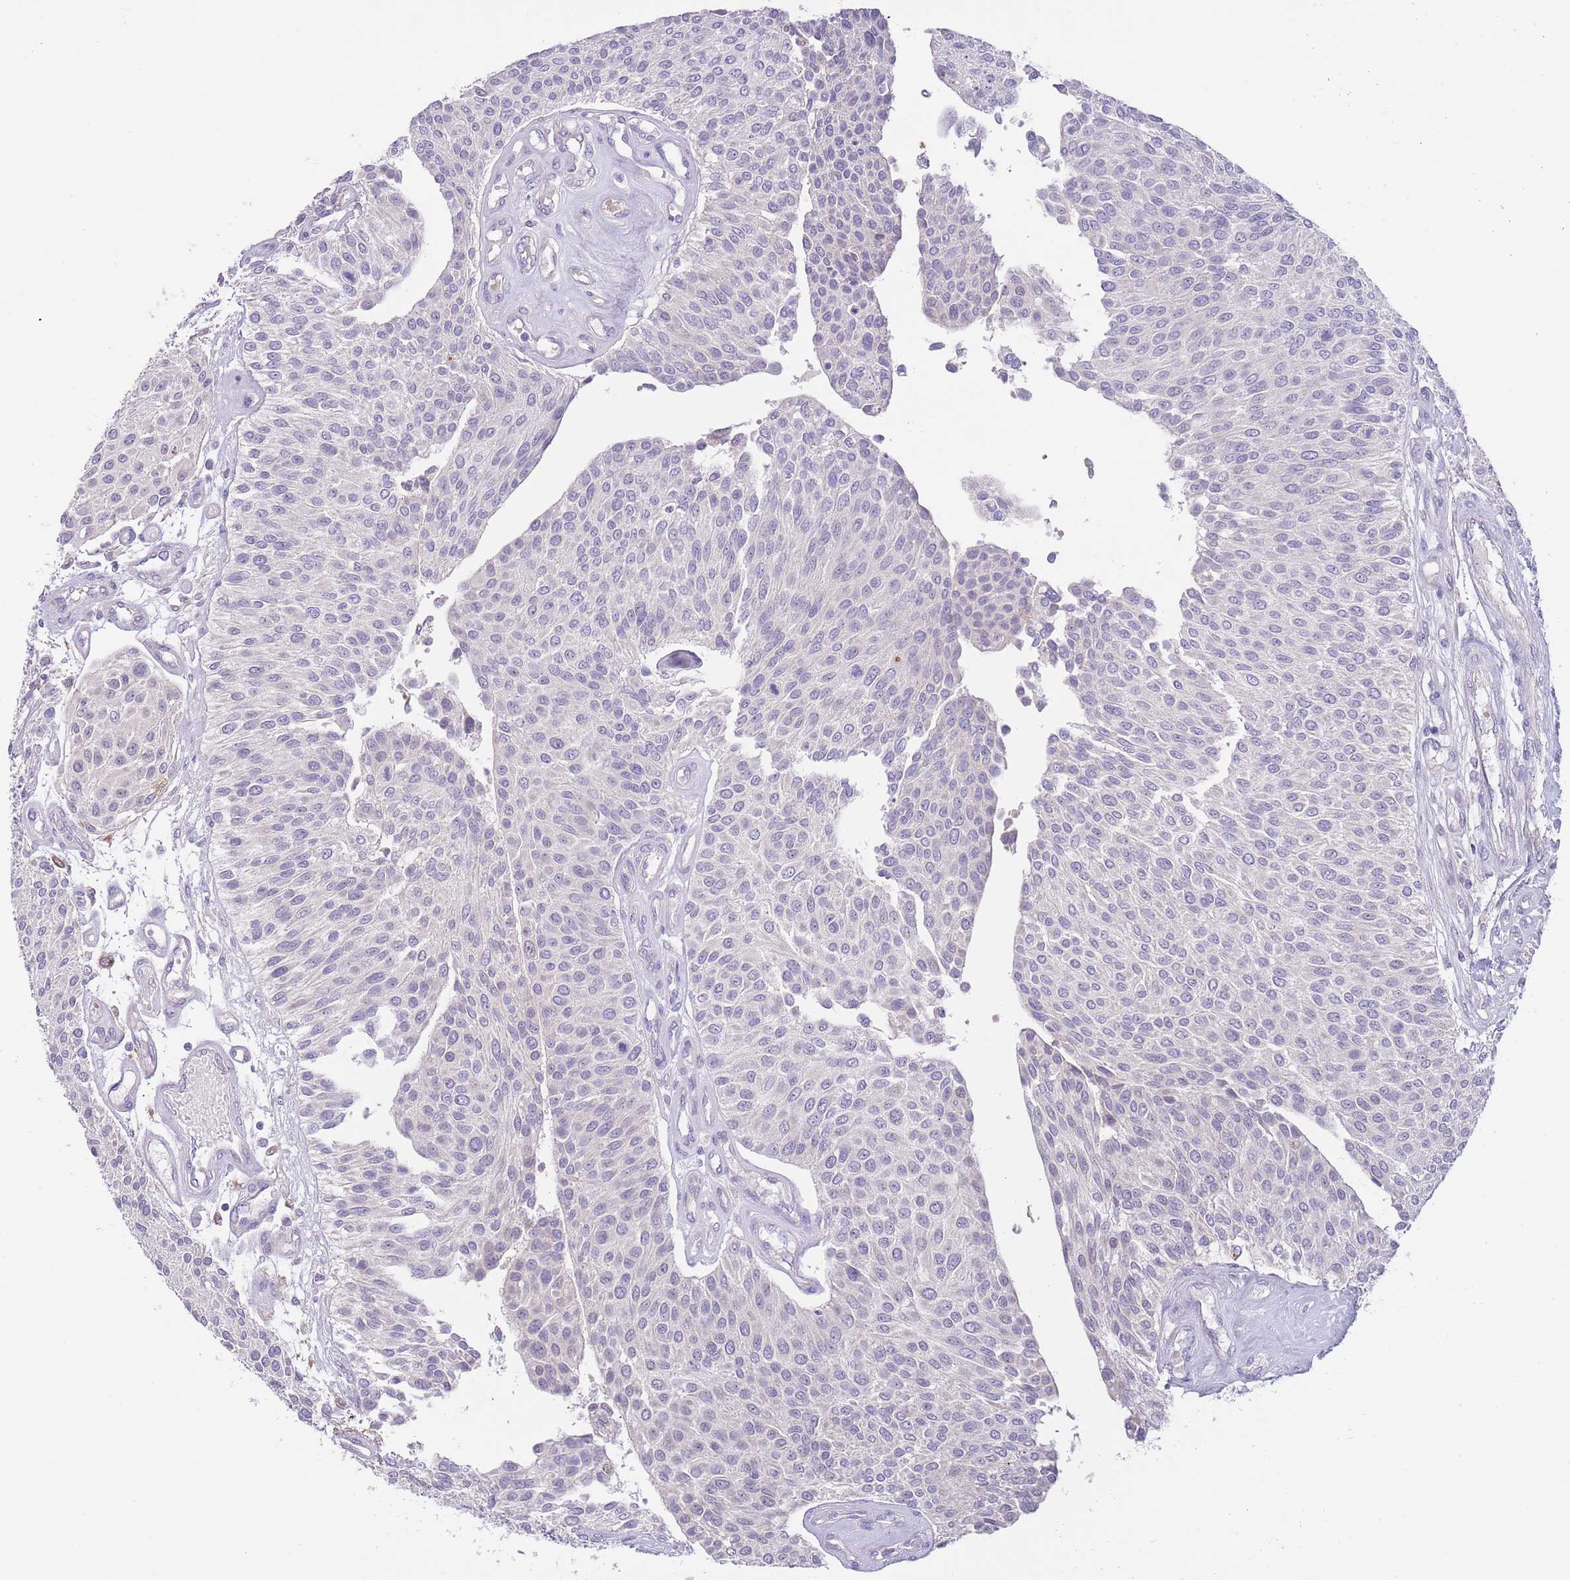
{"staining": {"intensity": "negative", "quantity": "none", "location": "none"}, "tissue": "urothelial cancer", "cell_type": "Tumor cells", "image_type": "cancer", "snomed": [{"axis": "morphology", "description": "Urothelial carcinoma, NOS"}, {"axis": "topography", "description": "Urinary bladder"}], "caption": "Immunohistochemical staining of urothelial cancer reveals no significant positivity in tumor cells. (DAB immunohistochemistry (IHC), high magnification).", "gene": "AP1S2", "patient": {"sex": "male", "age": 55}}